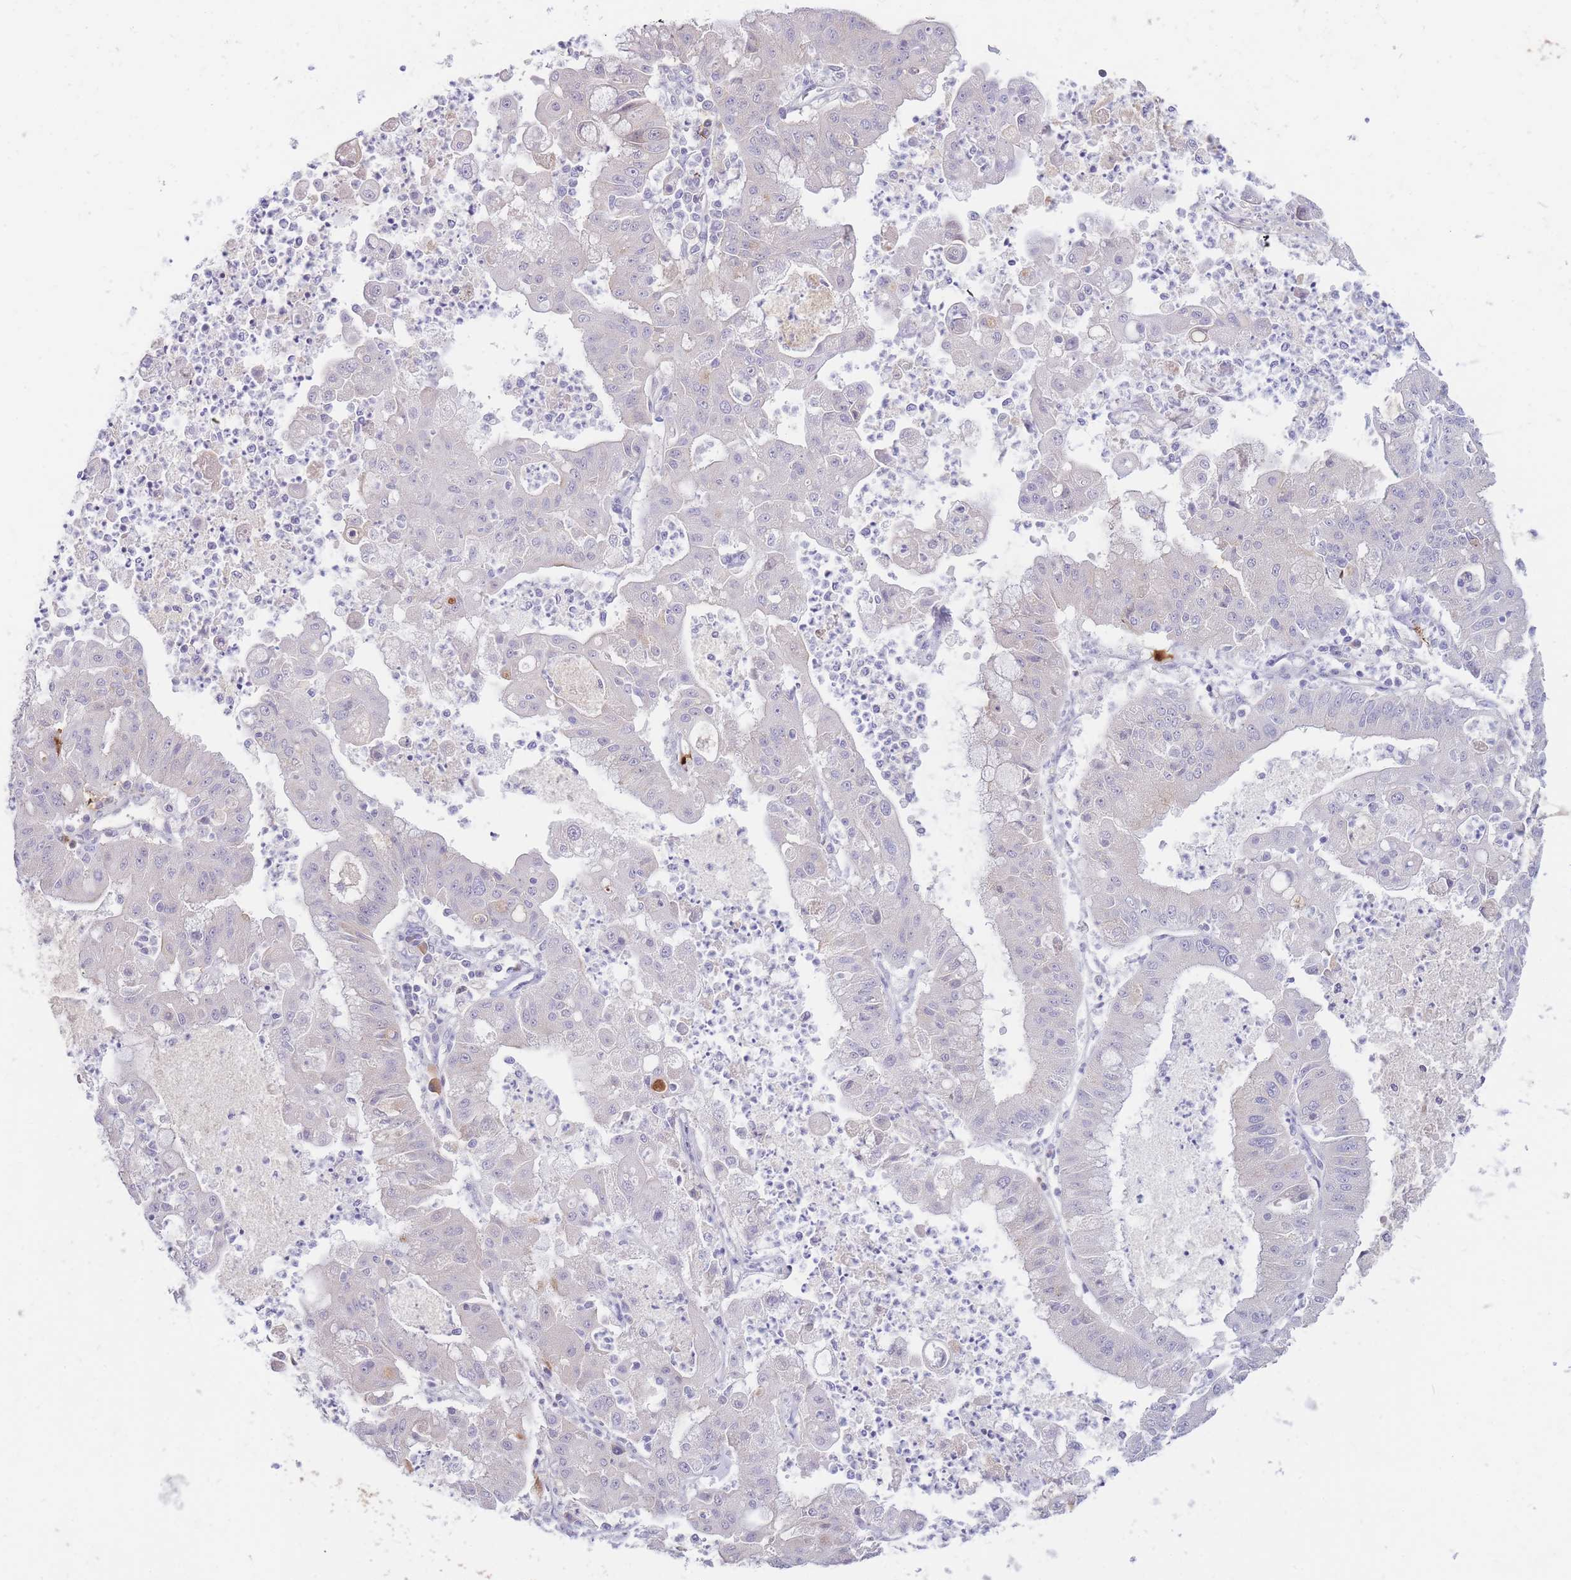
{"staining": {"intensity": "negative", "quantity": "none", "location": "none"}, "tissue": "ovarian cancer", "cell_type": "Tumor cells", "image_type": "cancer", "snomed": [{"axis": "morphology", "description": "Cystadenocarcinoma, mucinous, NOS"}, {"axis": "topography", "description": "Ovary"}], "caption": "DAB immunohistochemical staining of human mucinous cystadenocarcinoma (ovarian) exhibits no significant staining in tumor cells.", "gene": "TPSD1", "patient": {"sex": "female", "age": 70}}